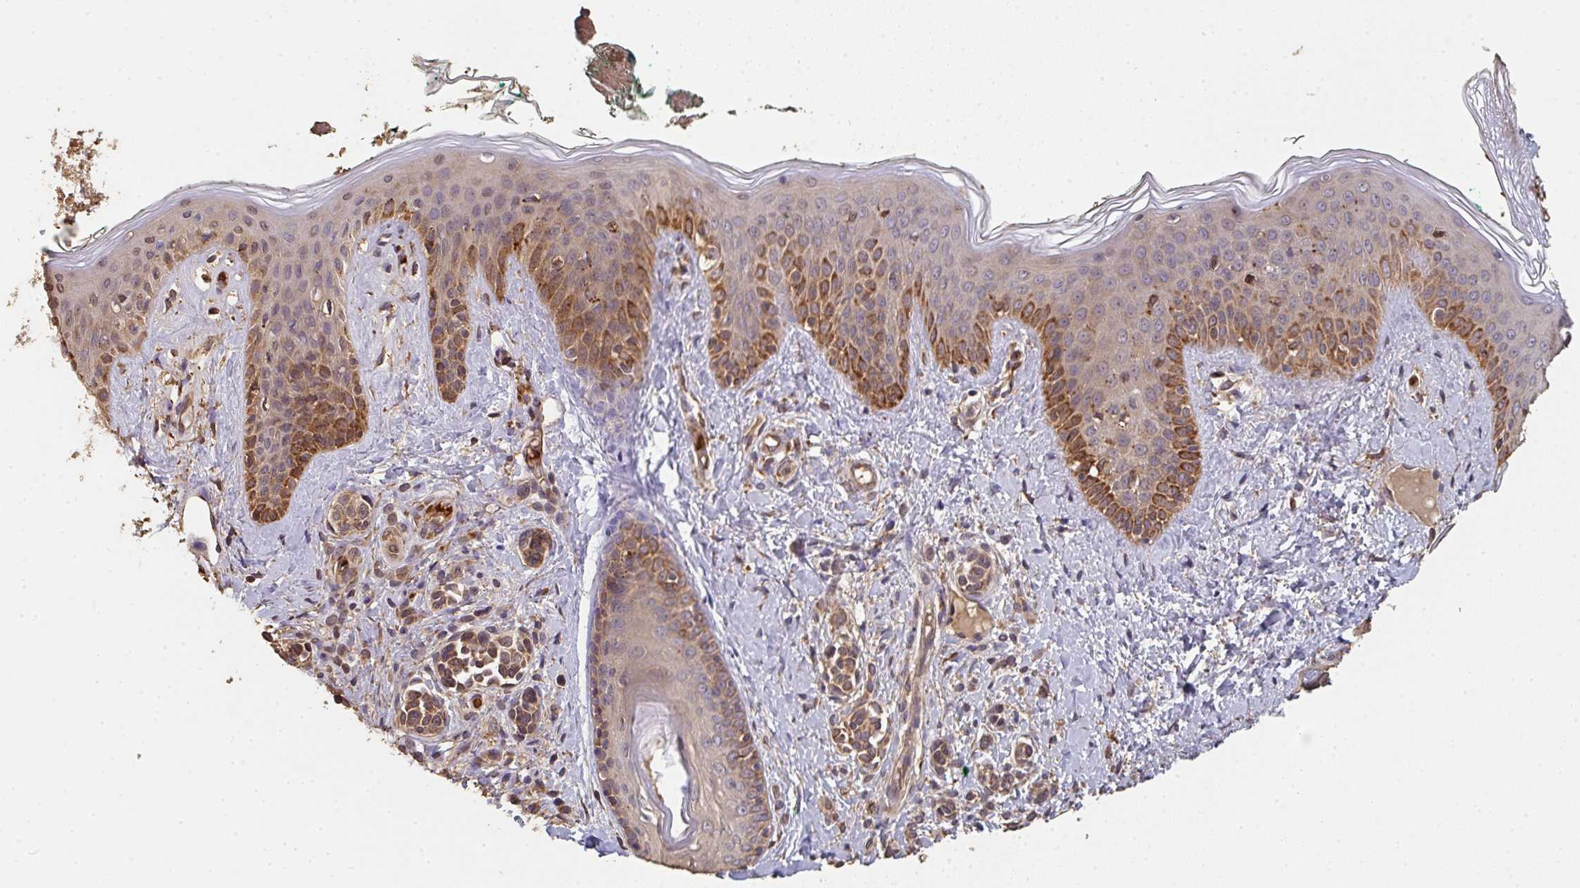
{"staining": {"intensity": "moderate", "quantity": "25%-75%", "location": "cytoplasmic/membranous"}, "tissue": "skin", "cell_type": "Fibroblasts", "image_type": "normal", "snomed": [{"axis": "morphology", "description": "Normal tissue, NOS"}, {"axis": "topography", "description": "Skin"}], "caption": "Immunohistochemical staining of benign skin displays moderate cytoplasmic/membranous protein positivity in about 25%-75% of fibroblasts. (Brightfield microscopy of DAB IHC at high magnification).", "gene": "POLG", "patient": {"sex": "male", "age": 16}}